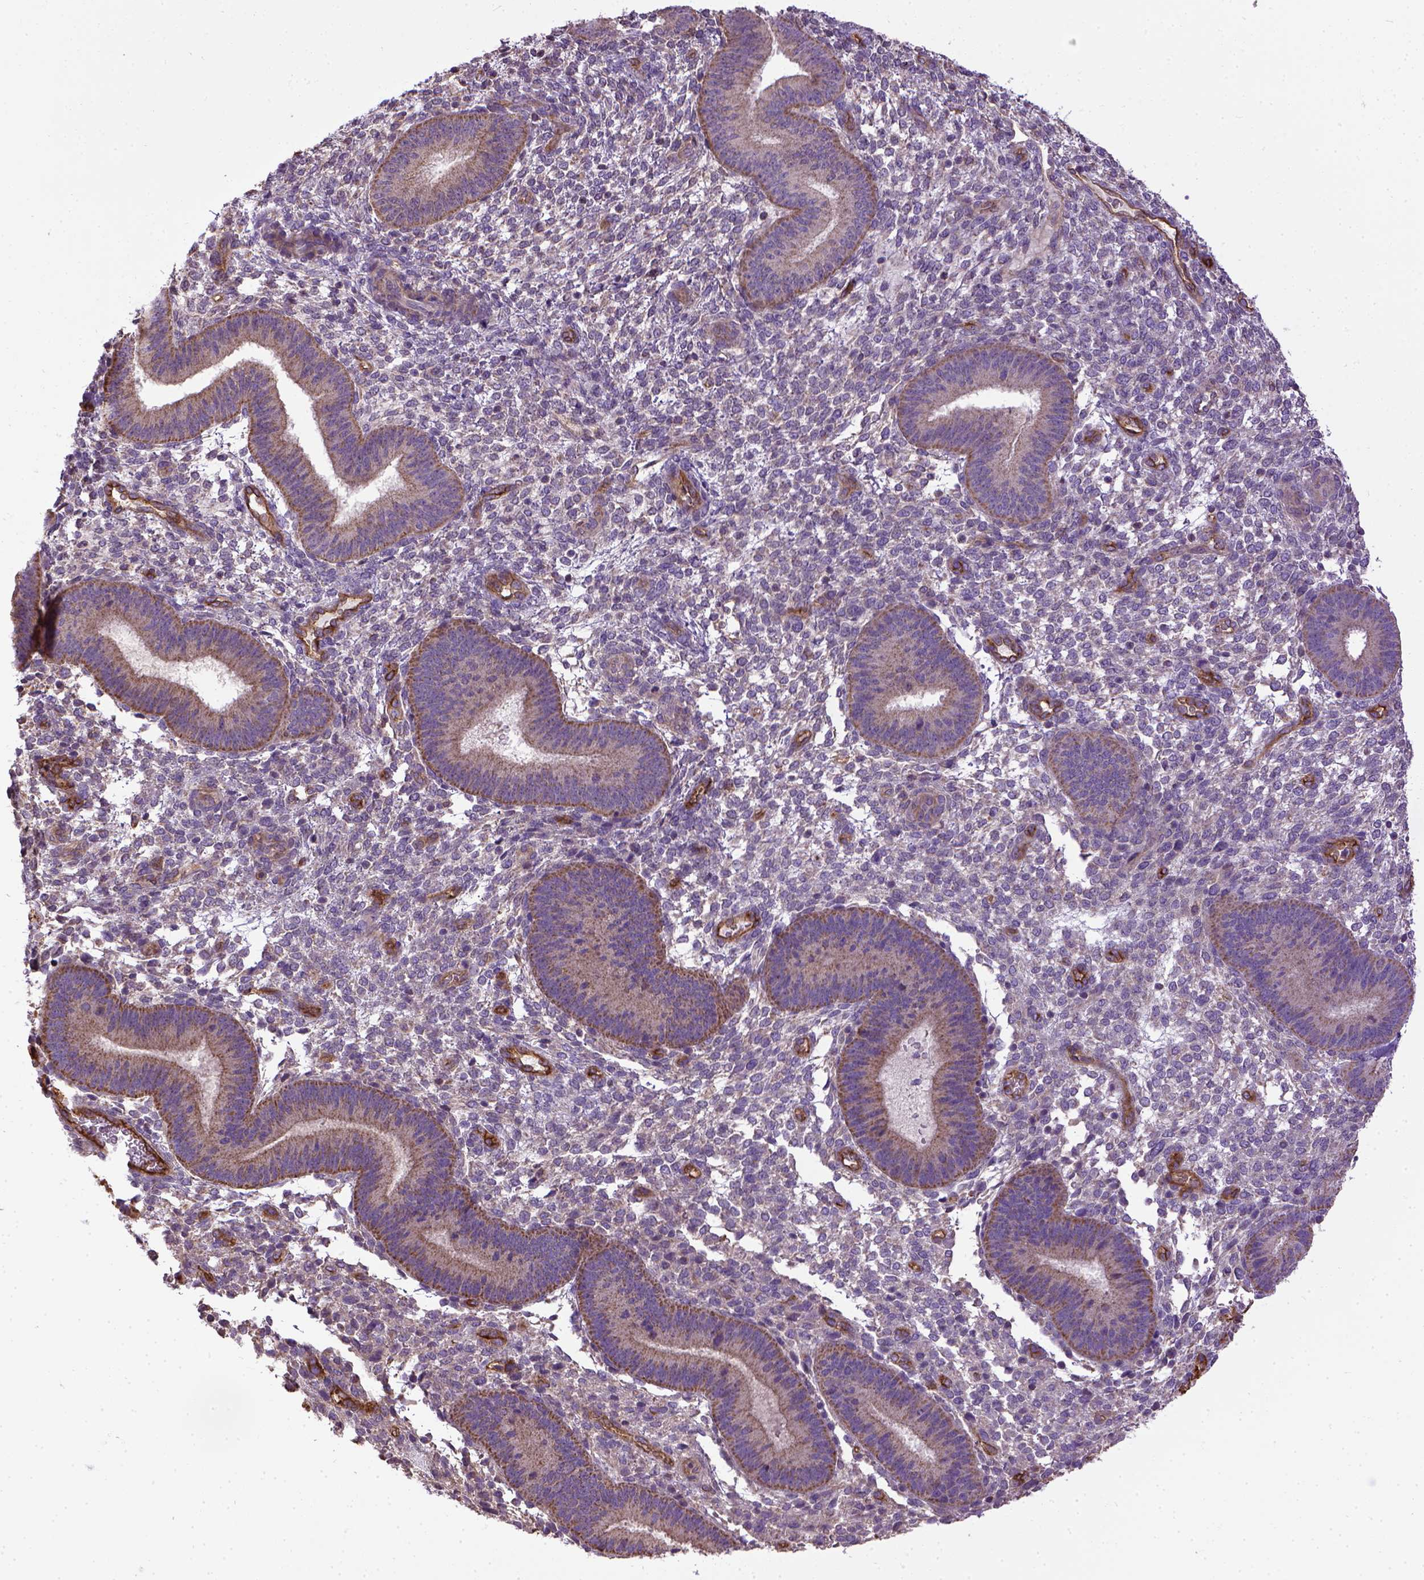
{"staining": {"intensity": "weak", "quantity": "<25%", "location": "cytoplasmic/membranous"}, "tissue": "endometrium", "cell_type": "Cells in endometrial stroma", "image_type": "normal", "snomed": [{"axis": "morphology", "description": "Normal tissue, NOS"}, {"axis": "topography", "description": "Endometrium"}], "caption": "A high-resolution micrograph shows immunohistochemistry (IHC) staining of normal endometrium, which displays no significant positivity in cells in endometrial stroma. Brightfield microscopy of IHC stained with DAB (3,3'-diaminobenzidine) (brown) and hematoxylin (blue), captured at high magnification.", "gene": "ENG", "patient": {"sex": "female", "age": 39}}